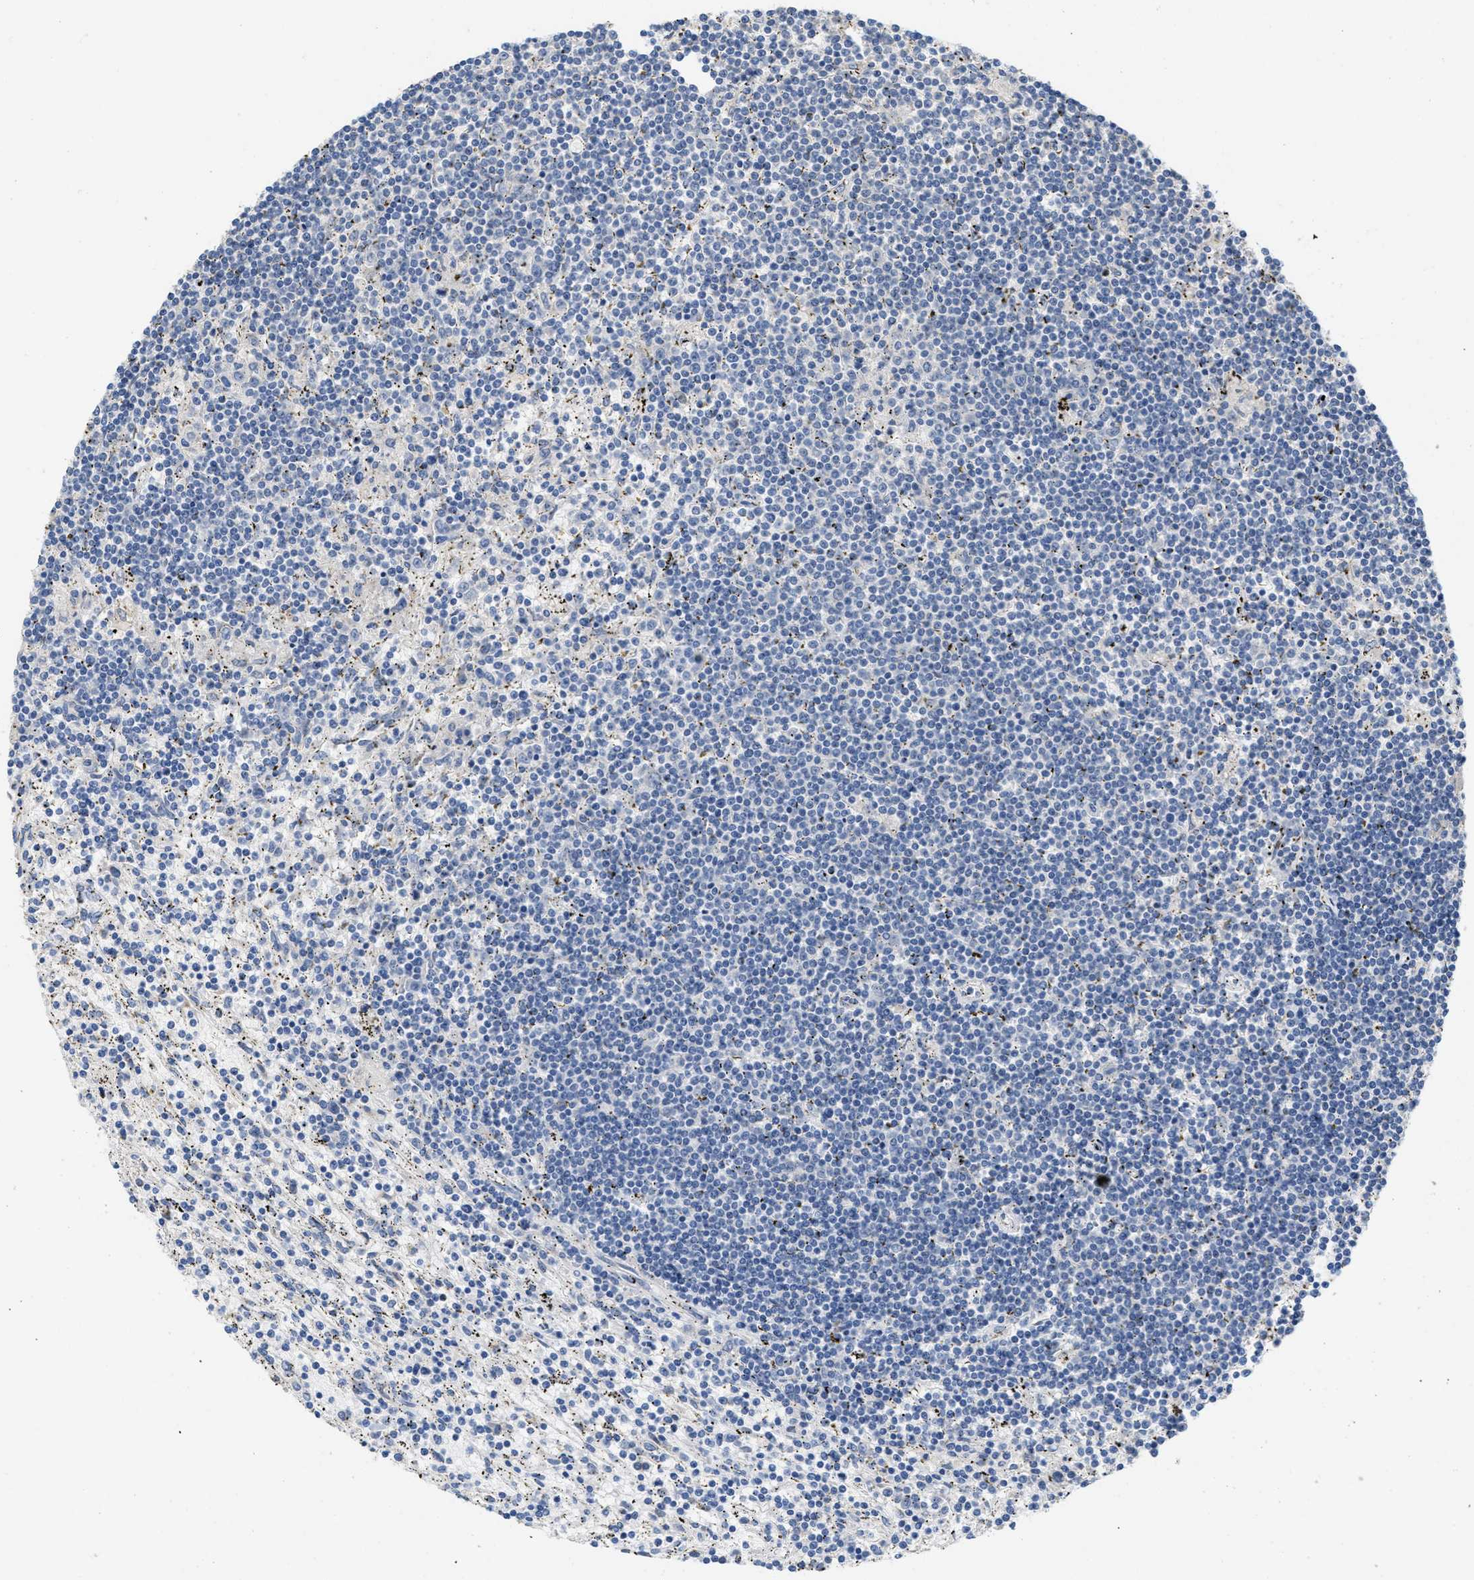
{"staining": {"intensity": "negative", "quantity": "none", "location": "none"}, "tissue": "lymphoma", "cell_type": "Tumor cells", "image_type": "cancer", "snomed": [{"axis": "morphology", "description": "Malignant lymphoma, non-Hodgkin's type, Low grade"}, {"axis": "topography", "description": "Spleen"}], "caption": "High magnification brightfield microscopy of lymphoma stained with DAB (brown) and counterstained with hematoxylin (blue): tumor cells show no significant expression.", "gene": "CDPF1", "patient": {"sex": "male", "age": 76}}